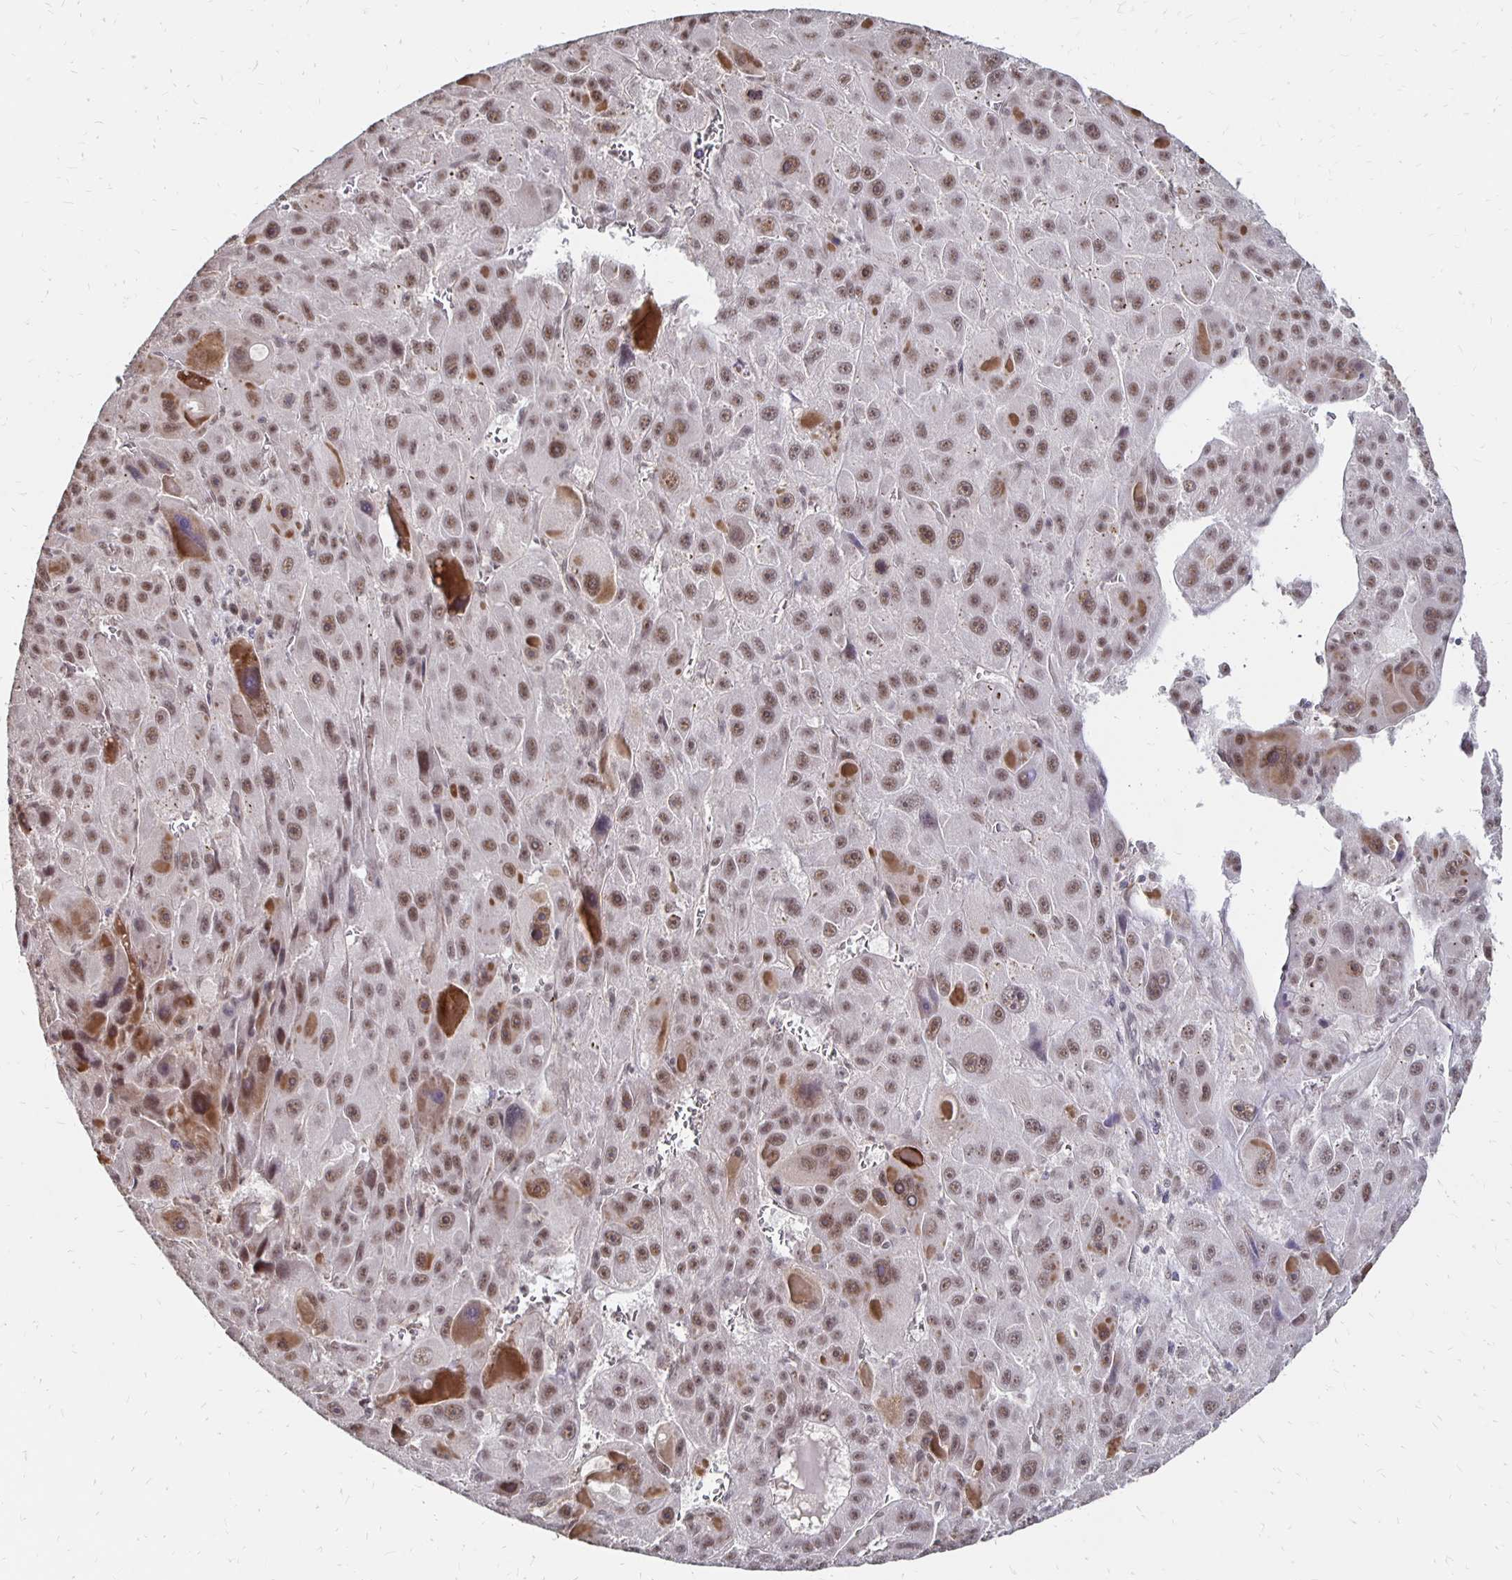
{"staining": {"intensity": "moderate", "quantity": ">75%", "location": "nuclear"}, "tissue": "liver cancer", "cell_type": "Tumor cells", "image_type": "cancer", "snomed": [{"axis": "morphology", "description": "Carcinoma, Hepatocellular, NOS"}, {"axis": "topography", "description": "Liver"}], "caption": "Human hepatocellular carcinoma (liver) stained with a protein marker demonstrates moderate staining in tumor cells.", "gene": "CLASRP", "patient": {"sex": "male", "age": 76}}